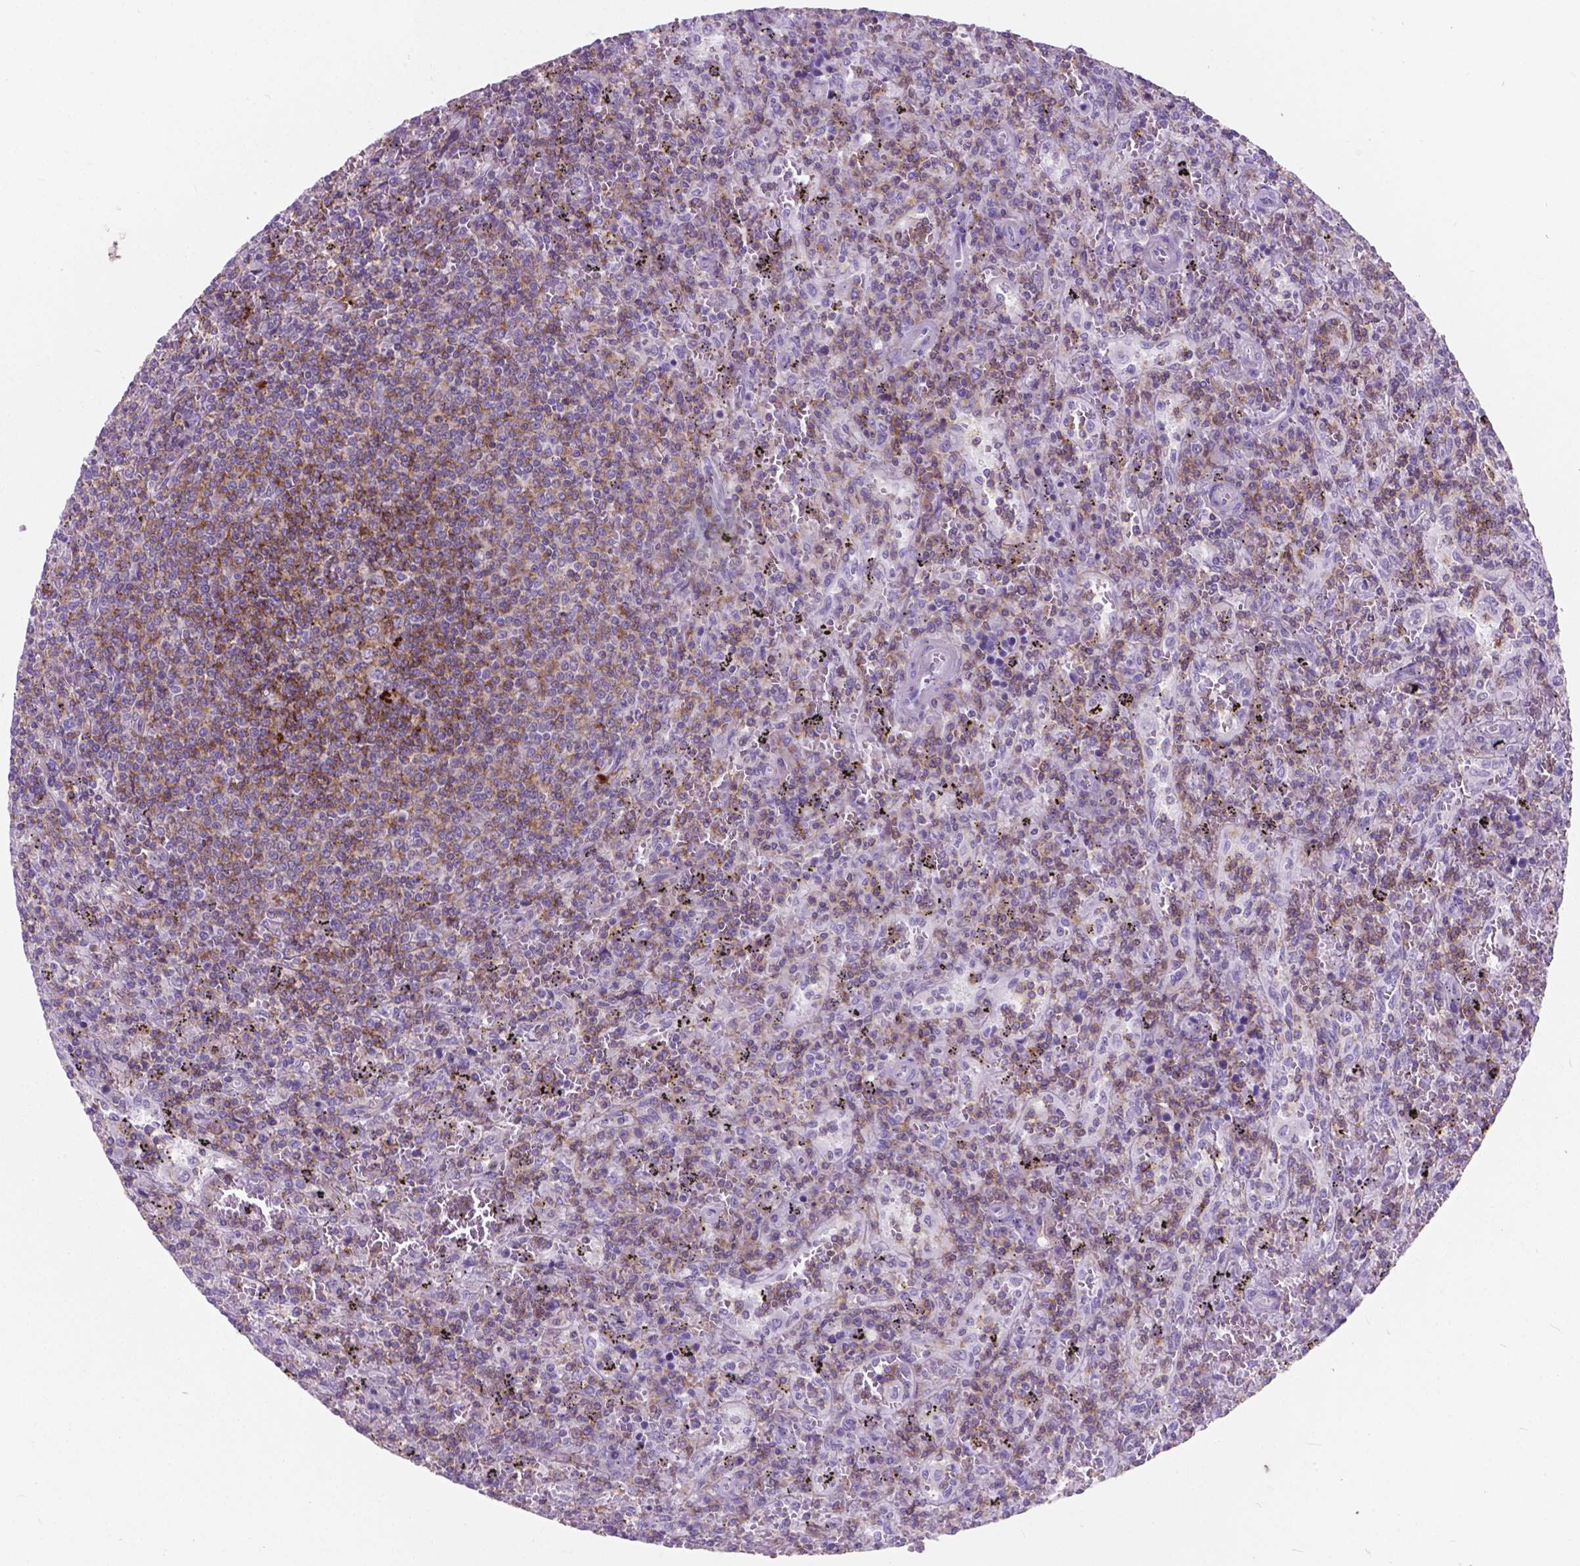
{"staining": {"intensity": "moderate", "quantity": "<25%", "location": "cytoplasmic/membranous"}, "tissue": "lymphoma", "cell_type": "Tumor cells", "image_type": "cancer", "snomed": [{"axis": "morphology", "description": "Malignant lymphoma, non-Hodgkin's type, Low grade"}, {"axis": "topography", "description": "Spleen"}], "caption": "Protein expression analysis of human lymphoma reveals moderate cytoplasmic/membranous positivity in approximately <25% of tumor cells.", "gene": "KIAA0040", "patient": {"sex": "male", "age": 62}}